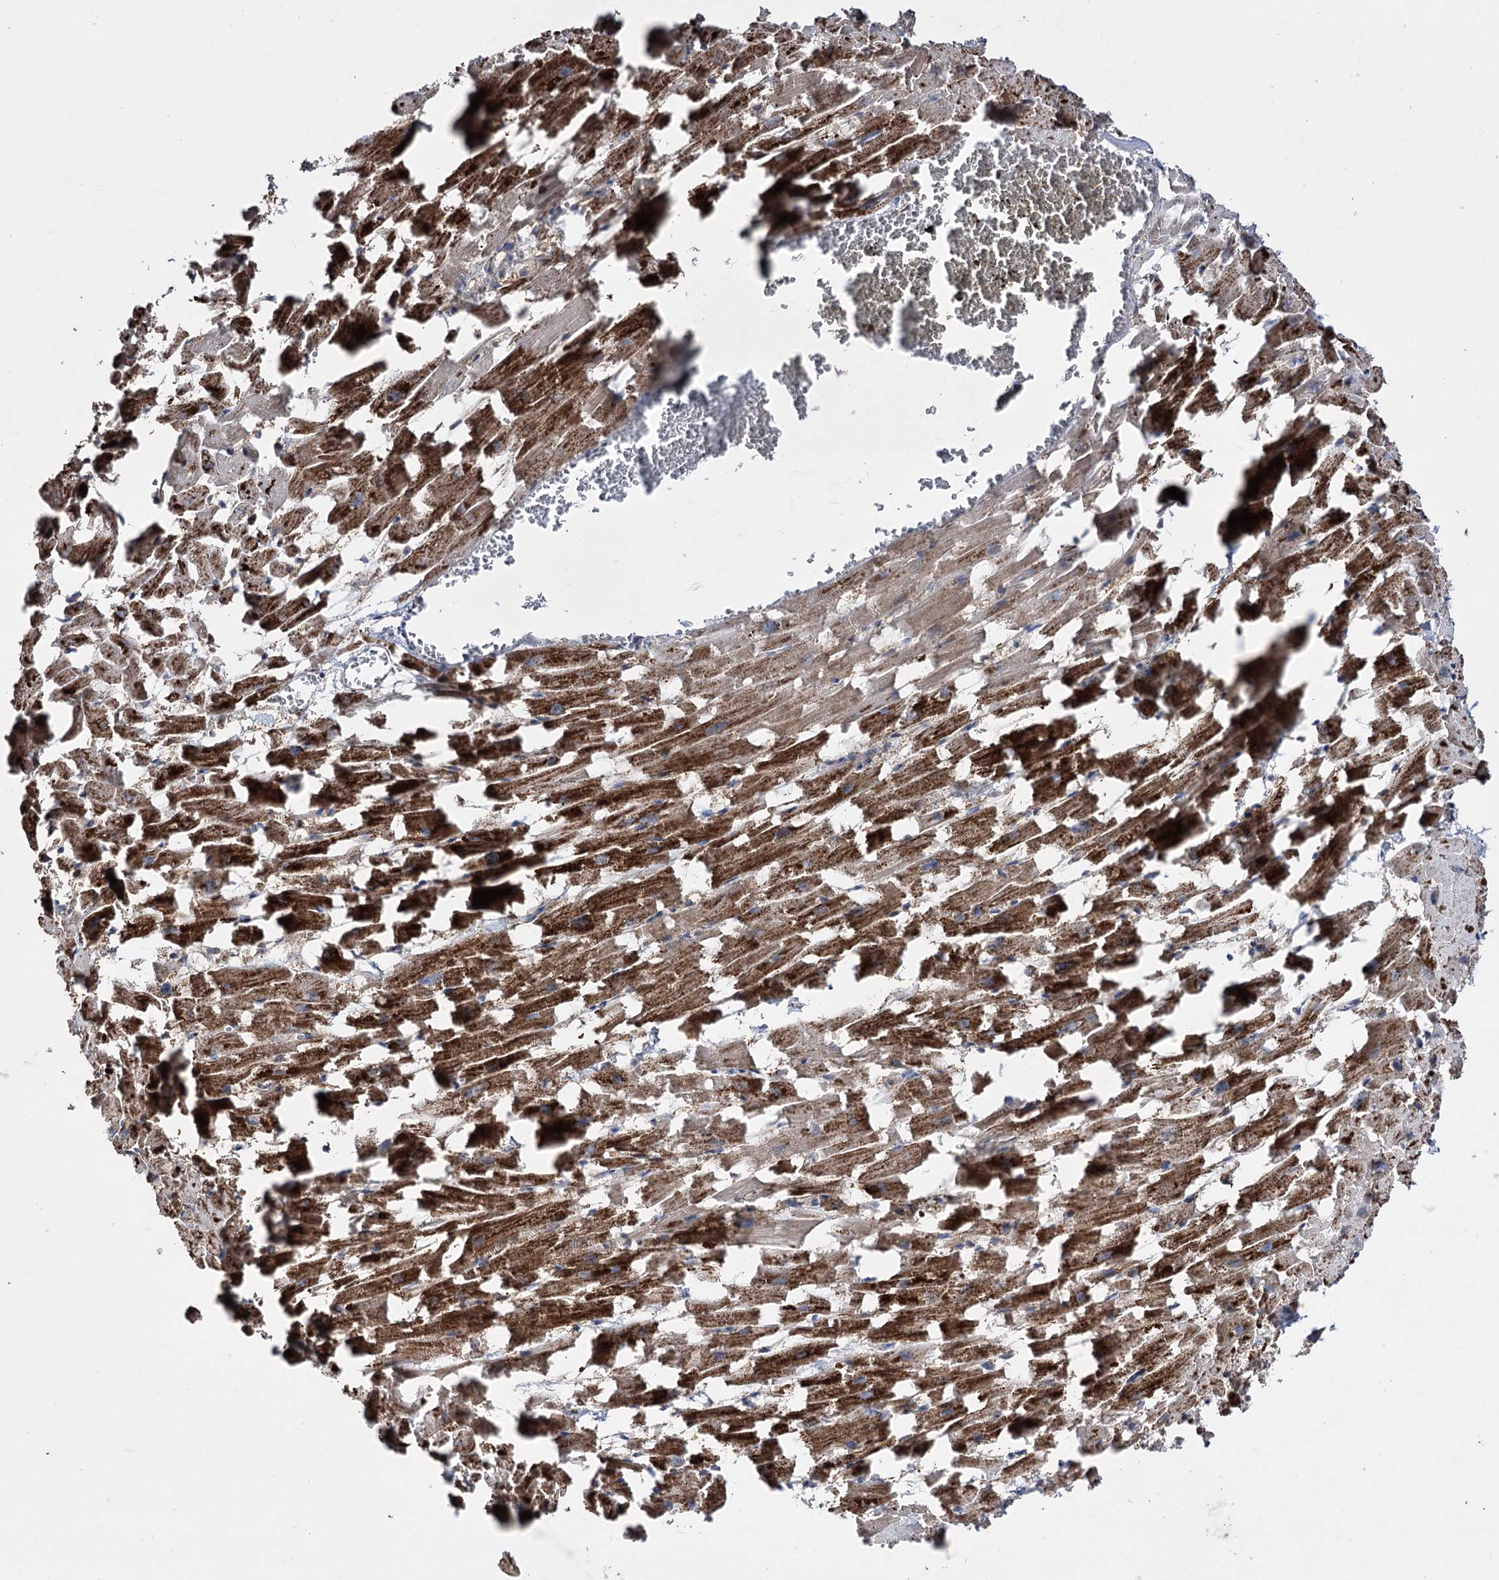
{"staining": {"intensity": "strong", "quantity": ">75%", "location": "cytoplasmic/membranous"}, "tissue": "heart muscle", "cell_type": "Cardiomyocytes", "image_type": "normal", "snomed": [{"axis": "morphology", "description": "Normal tissue, NOS"}, {"axis": "topography", "description": "Heart"}], "caption": "The photomicrograph demonstrates a brown stain indicating the presence of a protein in the cytoplasmic/membranous of cardiomyocytes in heart muscle.", "gene": "CPNE8", "patient": {"sex": "female", "age": 64}}